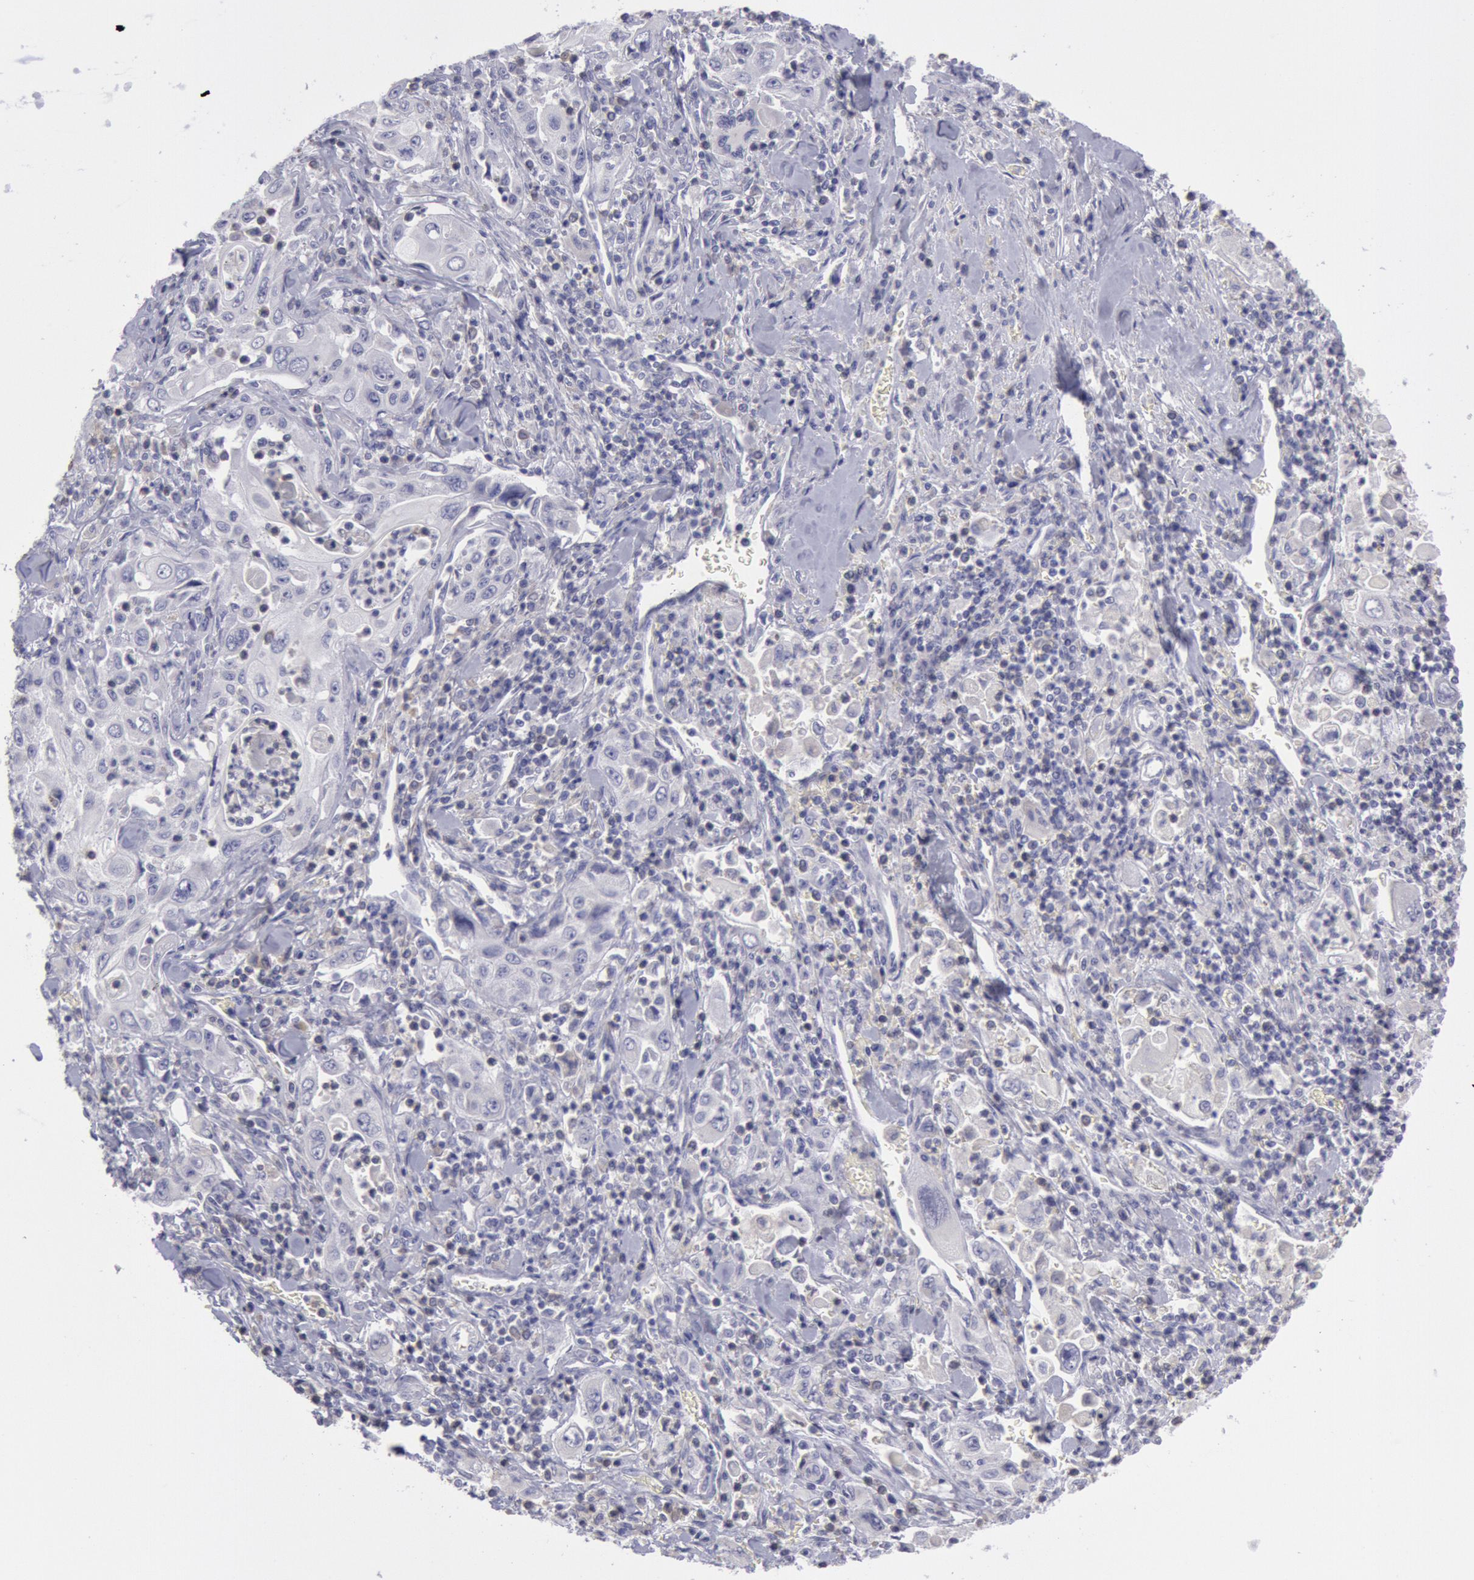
{"staining": {"intensity": "negative", "quantity": "none", "location": "none"}, "tissue": "pancreatic cancer", "cell_type": "Tumor cells", "image_type": "cancer", "snomed": [{"axis": "morphology", "description": "Adenocarcinoma, NOS"}, {"axis": "topography", "description": "Pancreas"}], "caption": "Immunohistochemistry histopathology image of neoplastic tissue: pancreatic cancer stained with DAB demonstrates no significant protein positivity in tumor cells.", "gene": "MYH7", "patient": {"sex": "male", "age": 70}}